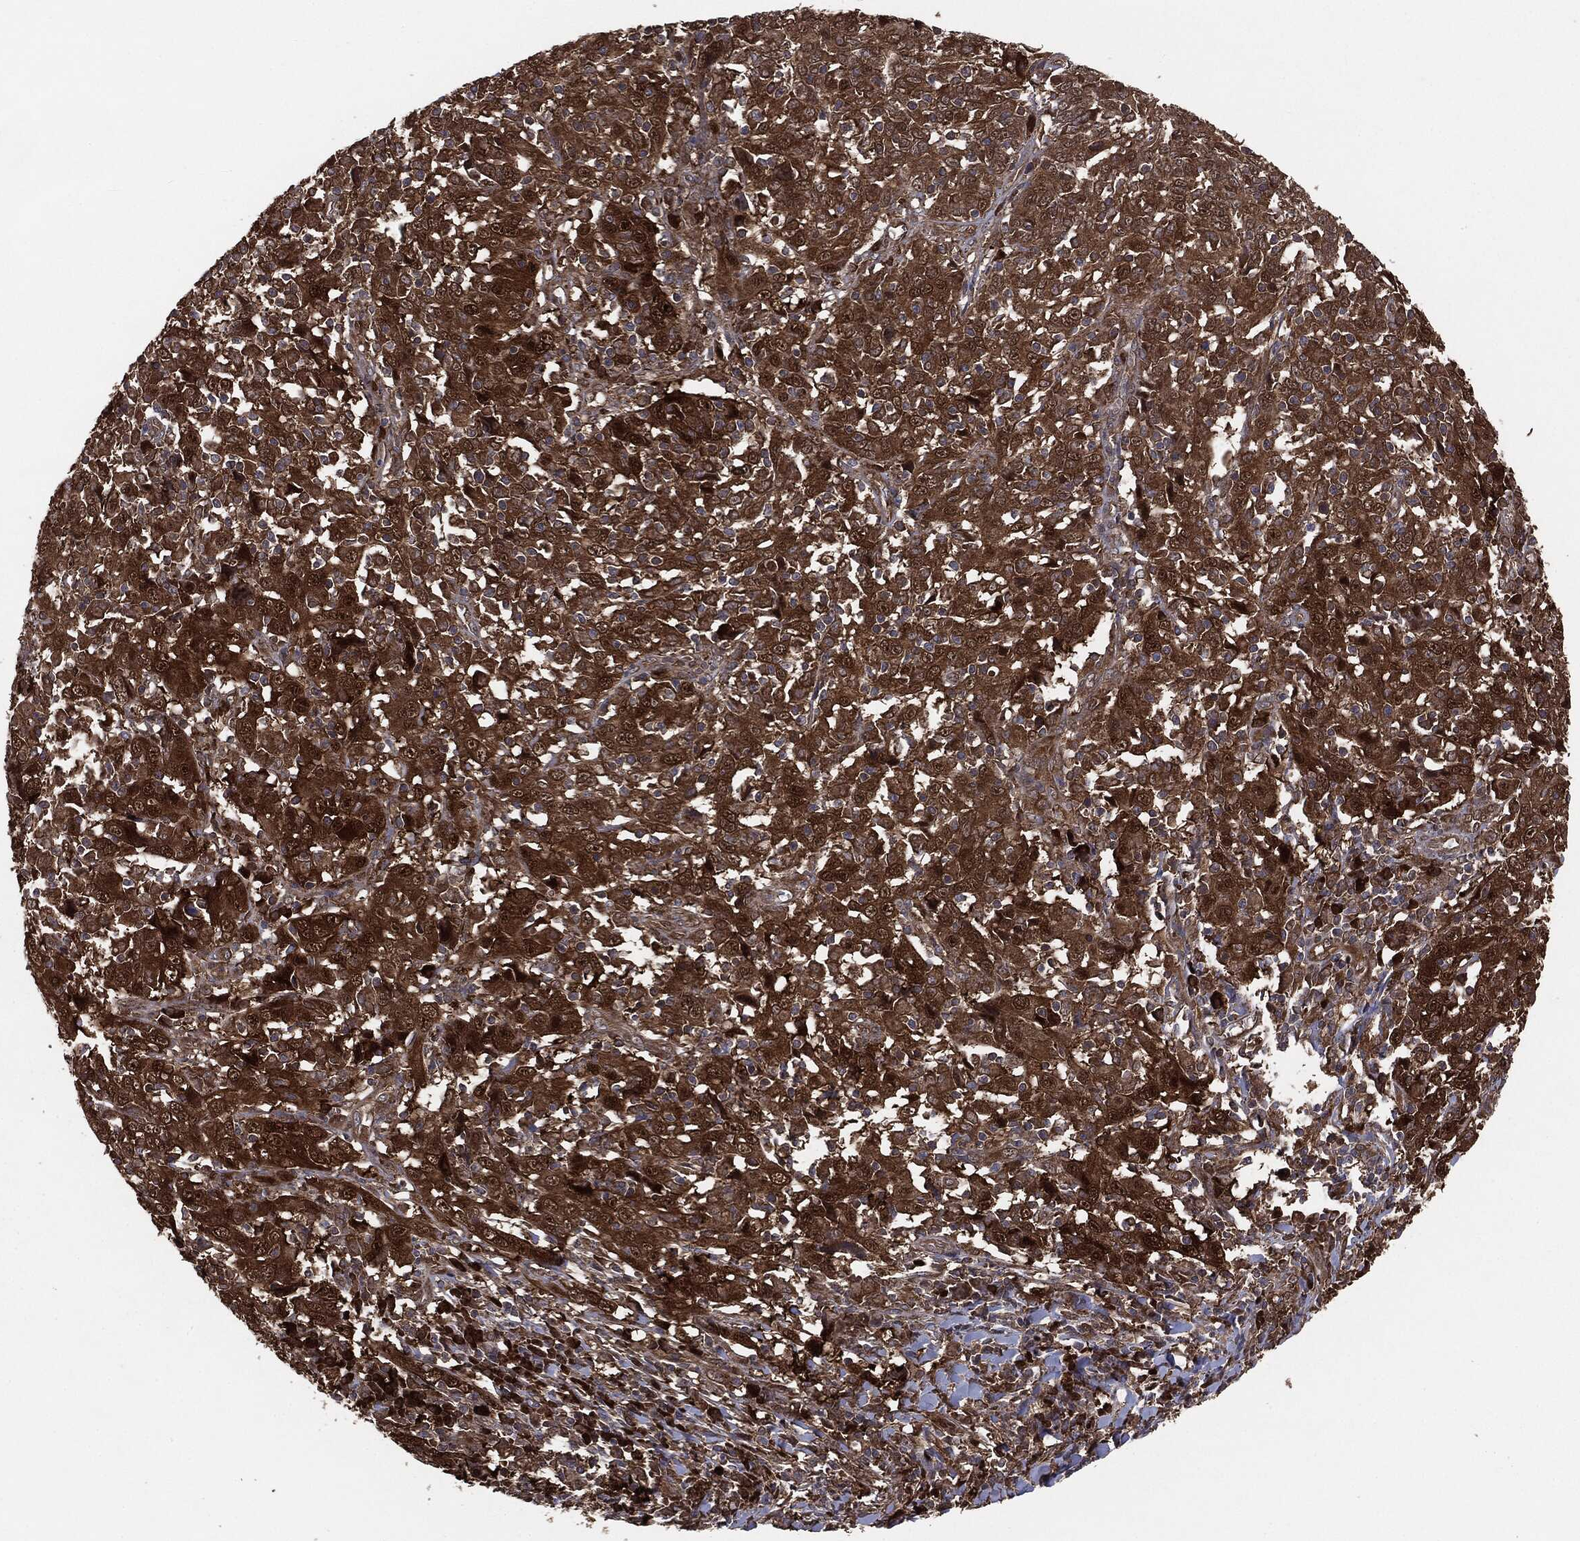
{"staining": {"intensity": "strong", "quantity": ">75%", "location": "cytoplasmic/membranous"}, "tissue": "cervical cancer", "cell_type": "Tumor cells", "image_type": "cancer", "snomed": [{"axis": "morphology", "description": "Squamous cell carcinoma, NOS"}, {"axis": "topography", "description": "Cervix"}], "caption": "This histopathology image demonstrates cervical cancer stained with IHC to label a protein in brown. The cytoplasmic/membranous of tumor cells show strong positivity for the protein. Nuclei are counter-stained blue.", "gene": "NME1", "patient": {"sex": "female", "age": 46}}